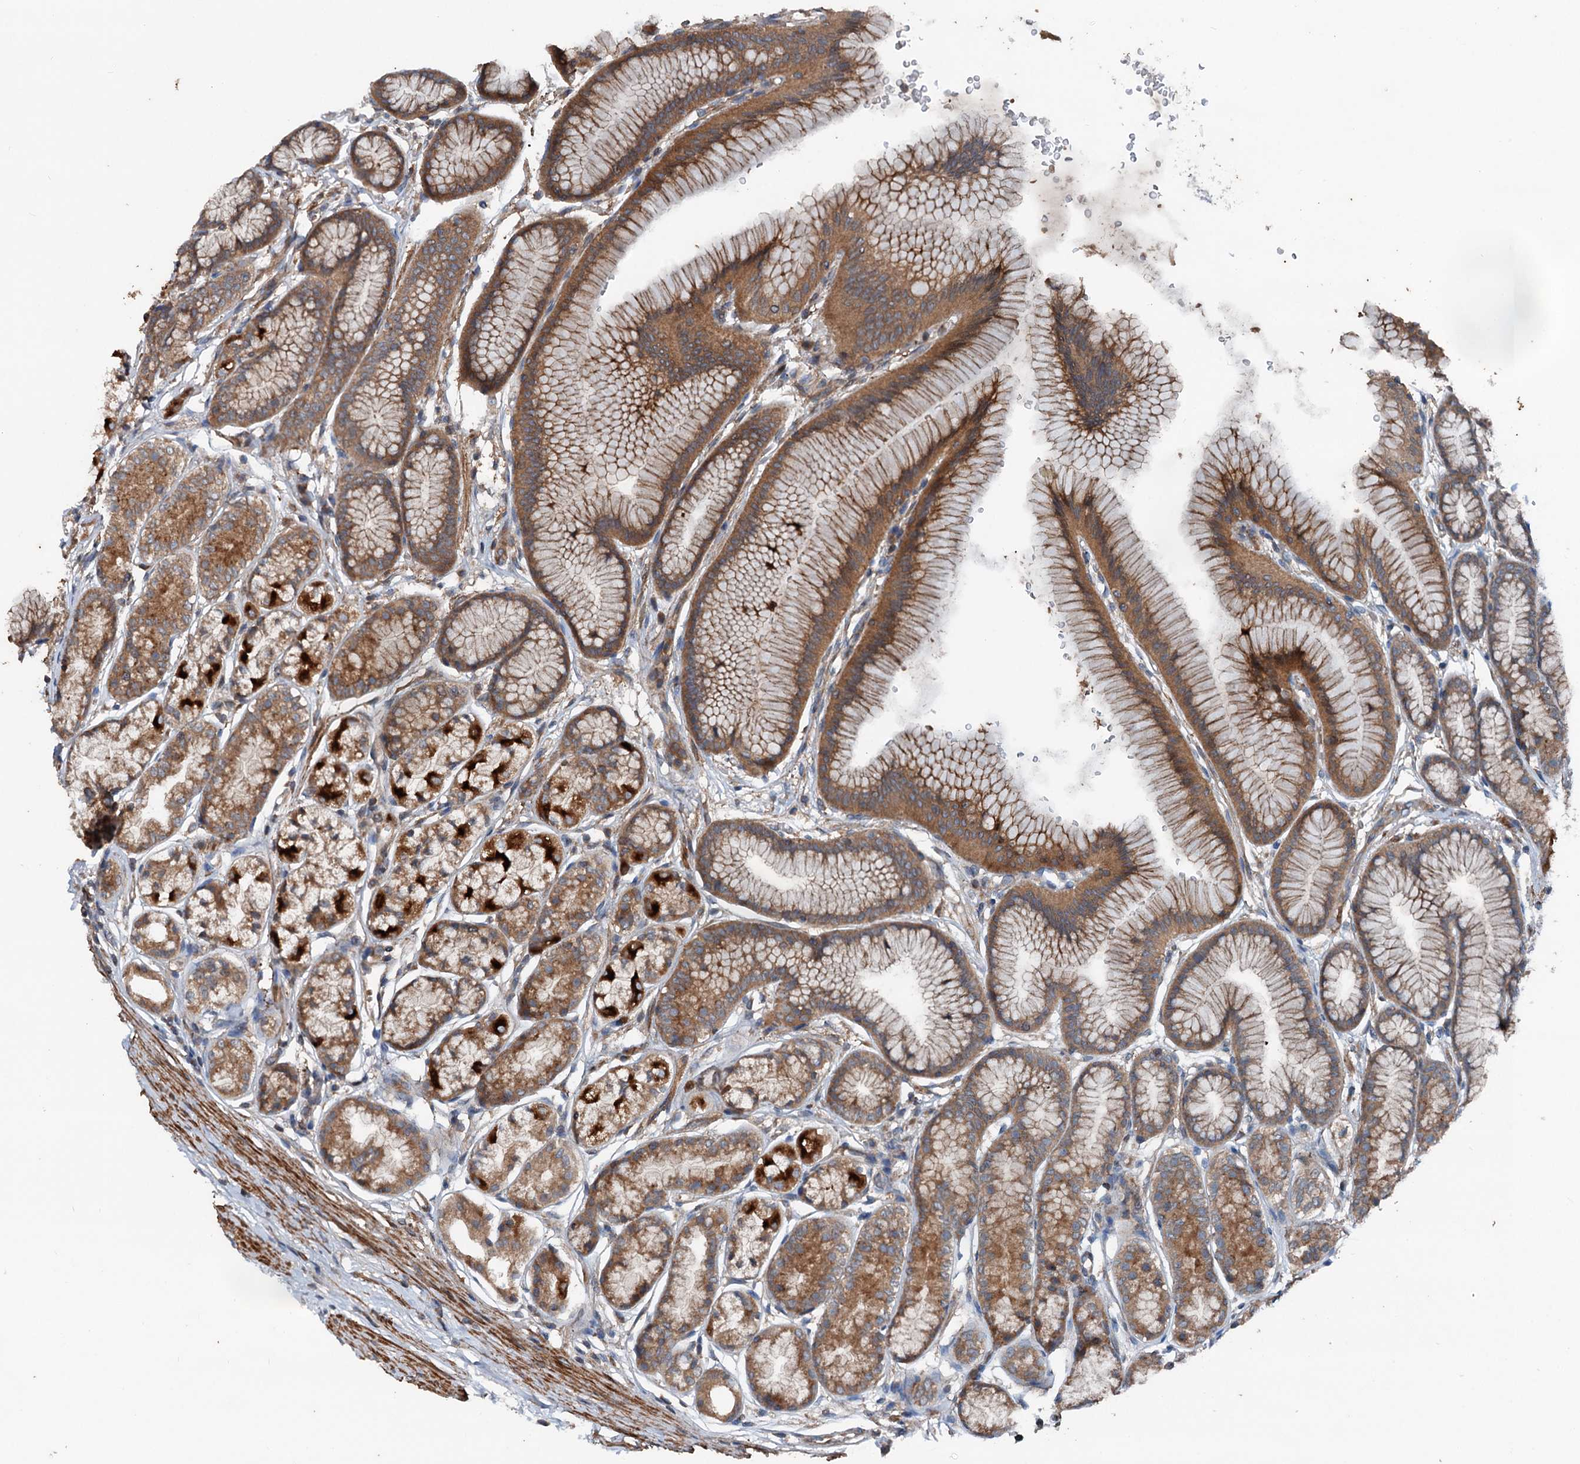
{"staining": {"intensity": "strong", "quantity": ">75%", "location": "cytoplasmic/membranous"}, "tissue": "stomach", "cell_type": "Glandular cells", "image_type": "normal", "snomed": [{"axis": "morphology", "description": "Normal tissue, NOS"}, {"axis": "morphology", "description": "Adenocarcinoma, NOS"}, {"axis": "morphology", "description": "Adenocarcinoma, High grade"}, {"axis": "topography", "description": "Stomach, upper"}, {"axis": "topography", "description": "Stomach"}], "caption": "High-power microscopy captured an immunohistochemistry (IHC) photomicrograph of benign stomach, revealing strong cytoplasmic/membranous positivity in approximately >75% of glandular cells.", "gene": "TEDC1", "patient": {"sex": "female", "age": 65}}